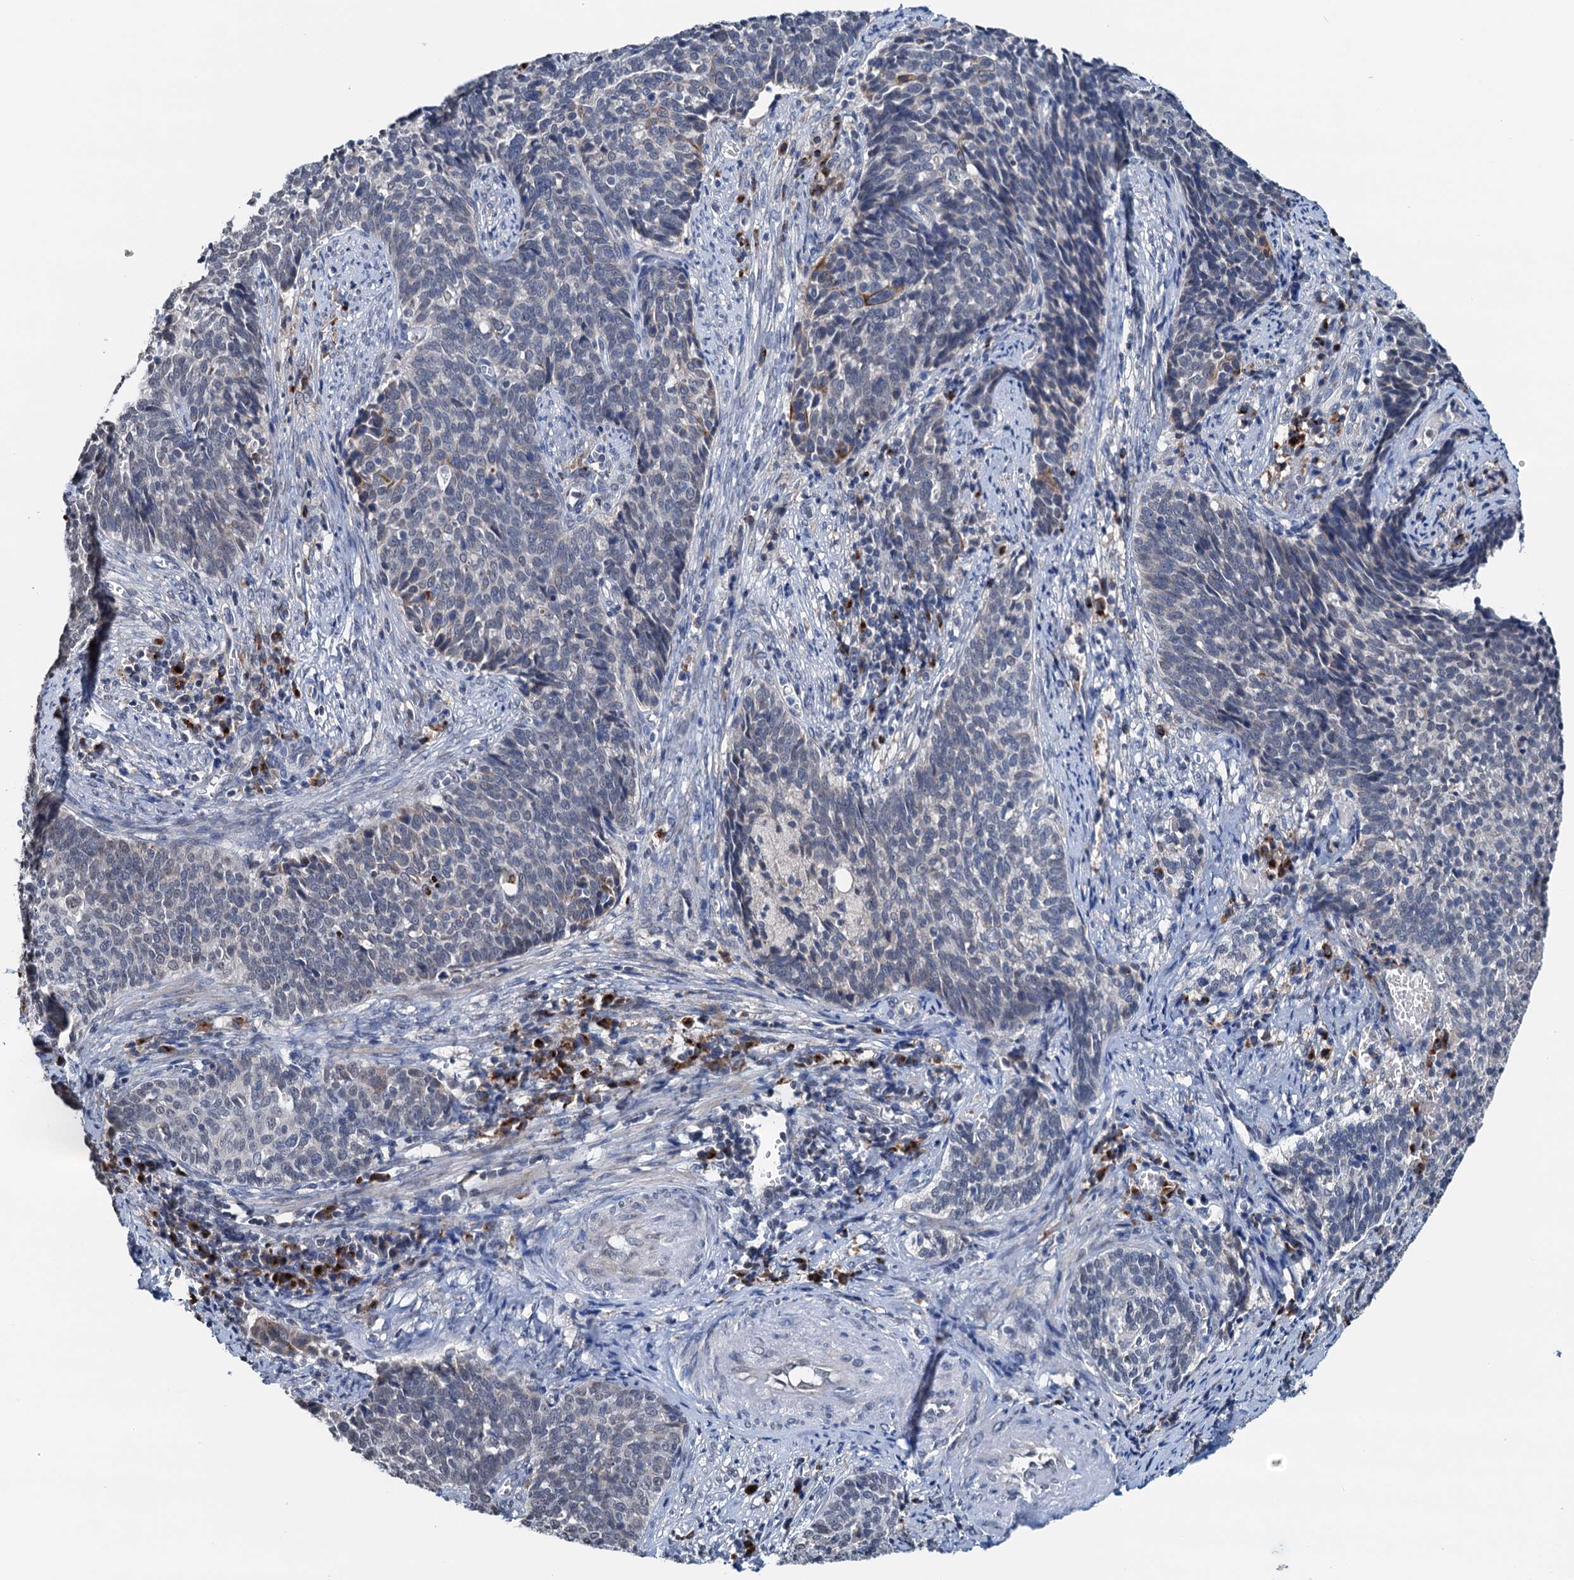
{"staining": {"intensity": "negative", "quantity": "none", "location": "none"}, "tissue": "cervical cancer", "cell_type": "Tumor cells", "image_type": "cancer", "snomed": [{"axis": "morphology", "description": "Squamous cell carcinoma, NOS"}, {"axis": "topography", "description": "Cervix"}], "caption": "This is a image of IHC staining of cervical cancer (squamous cell carcinoma), which shows no staining in tumor cells.", "gene": "SHLD1", "patient": {"sex": "female", "age": 39}}